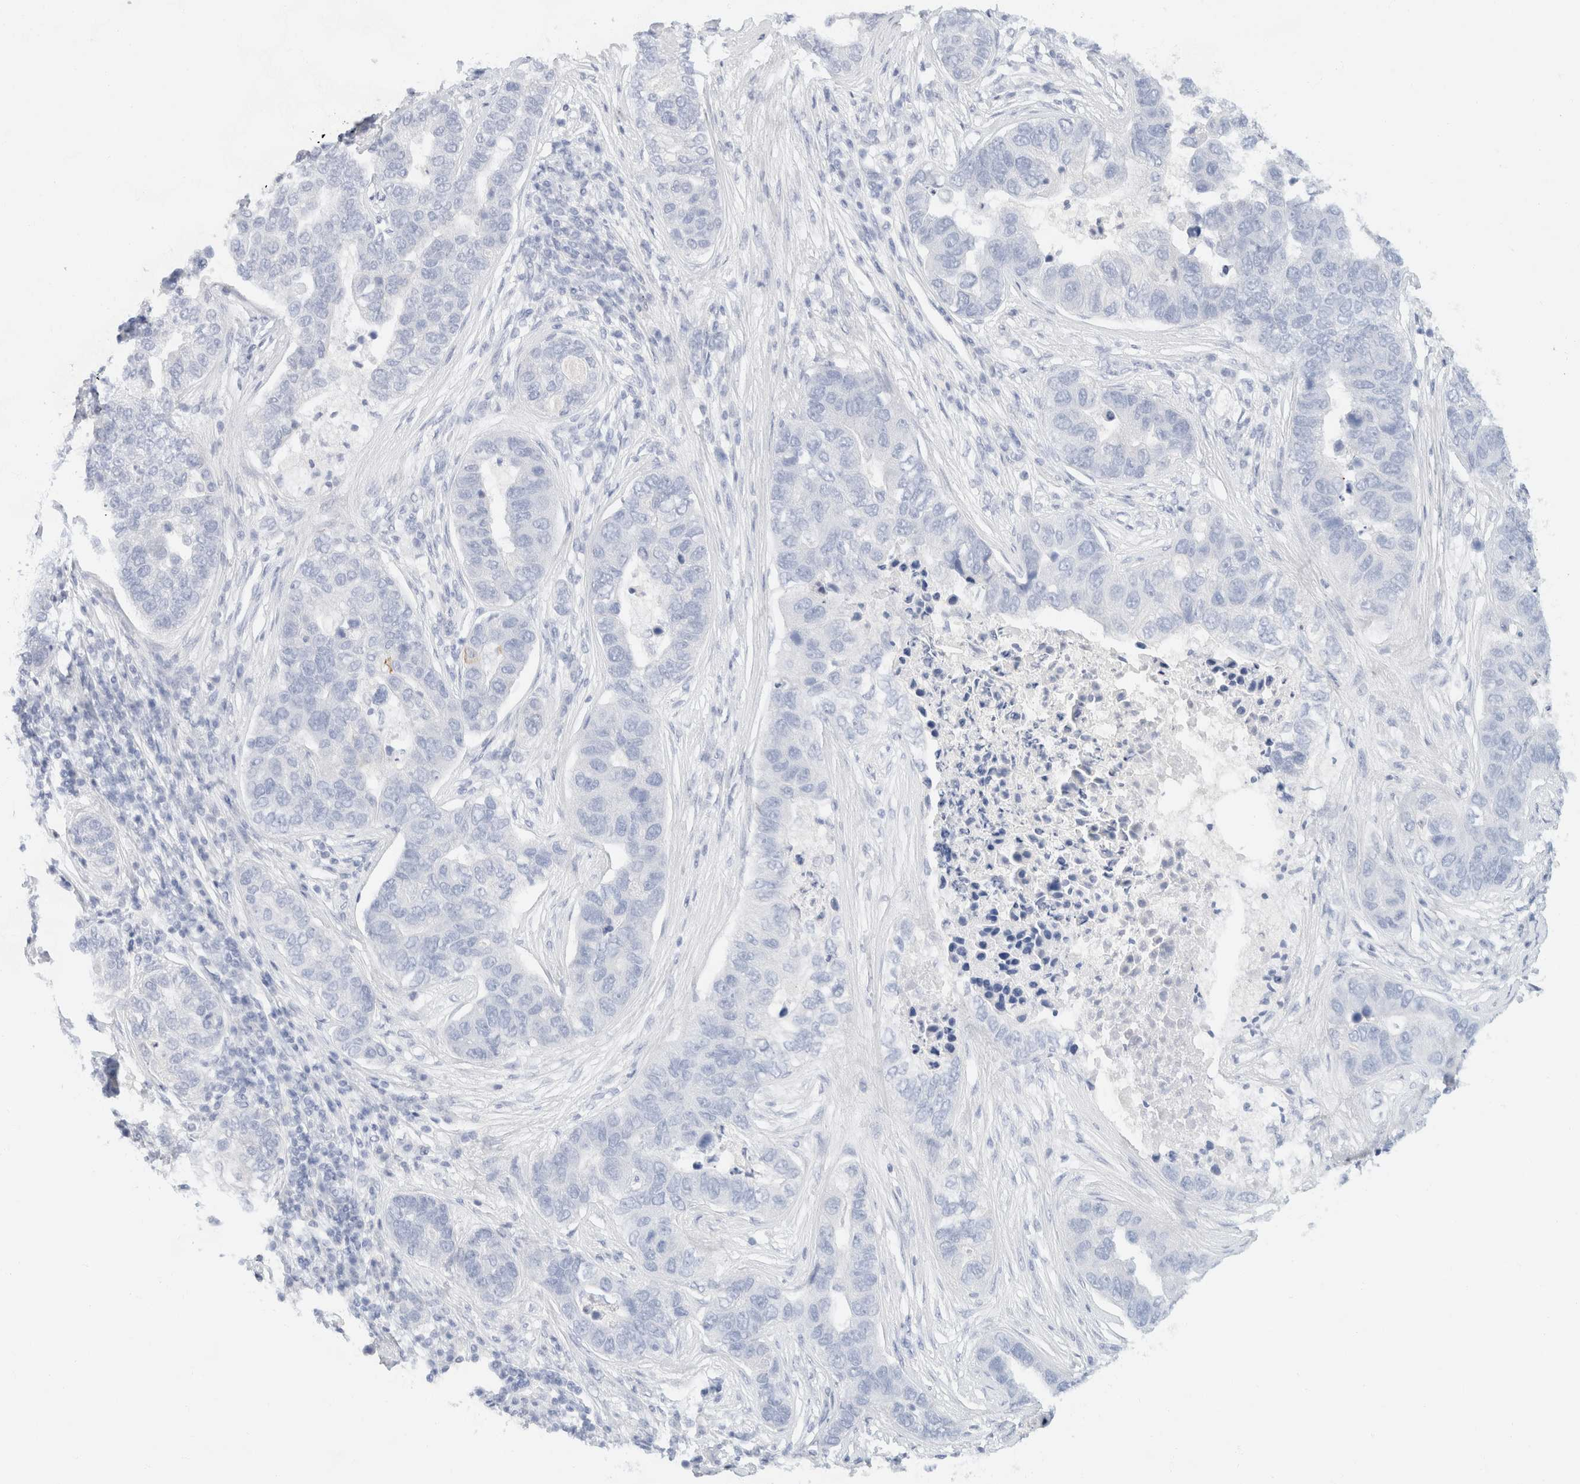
{"staining": {"intensity": "negative", "quantity": "none", "location": "none"}, "tissue": "pancreatic cancer", "cell_type": "Tumor cells", "image_type": "cancer", "snomed": [{"axis": "morphology", "description": "Adenocarcinoma, NOS"}, {"axis": "topography", "description": "Pancreas"}], "caption": "Pancreatic cancer stained for a protein using IHC demonstrates no positivity tumor cells.", "gene": "KRT20", "patient": {"sex": "female", "age": 61}}